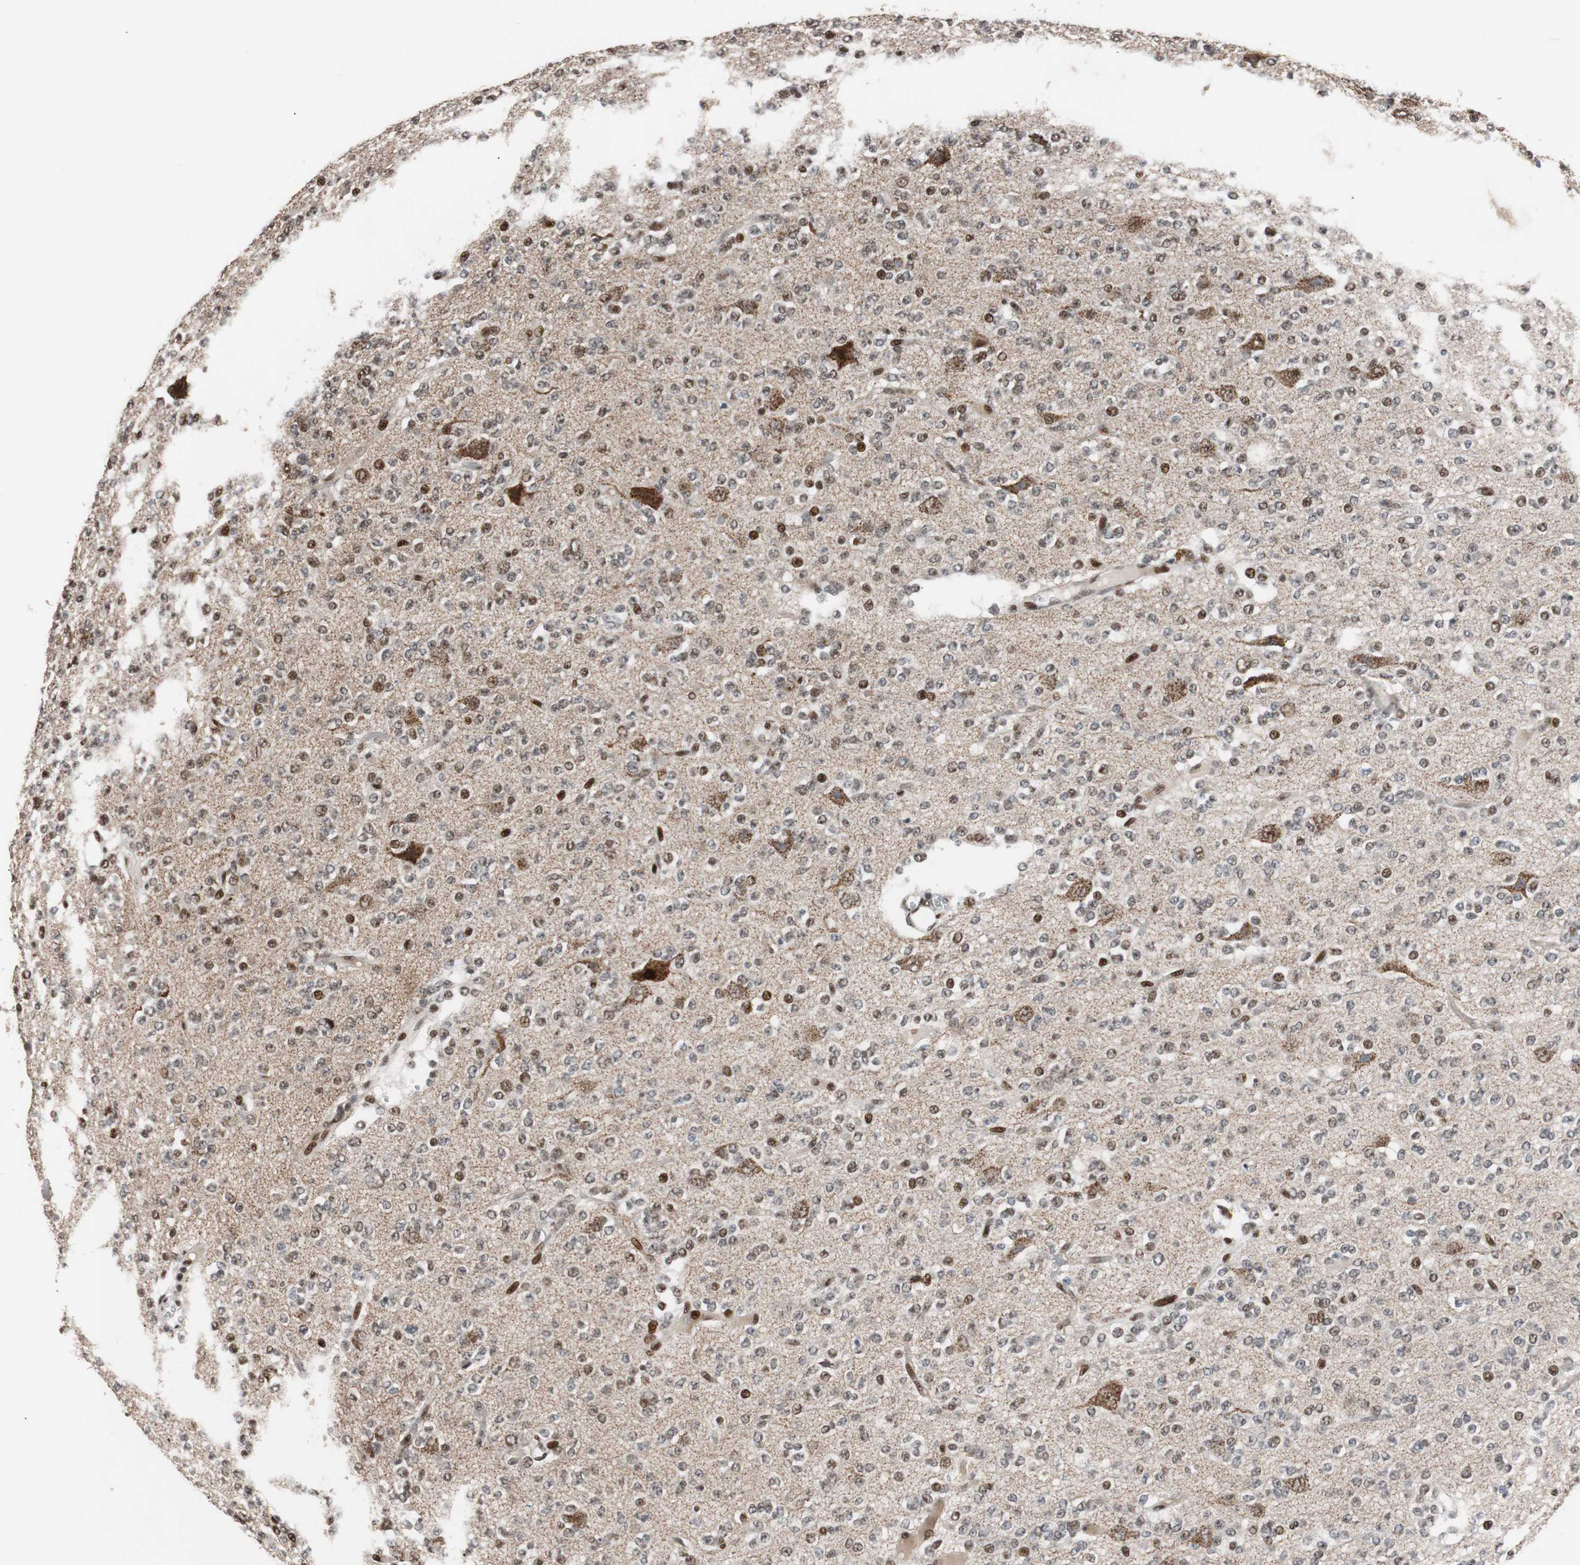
{"staining": {"intensity": "moderate", "quantity": "25%-75%", "location": "nuclear"}, "tissue": "glioma", "cell_type": "Tumor cells", "image_type": "cancer", "snomed": [{"axis": "morphology", "description": "Glioma, malignant, Low grade"}, {"axis": "topography", "description": "Brain"}], "caption": "IHC of low-grade glioma (malignant) shows medium levels of moderate nuclear expression in approximately 25%-75% of tumor cells.", "gene": "NBL1", "patient": {"sex": "male", "age": 38}}